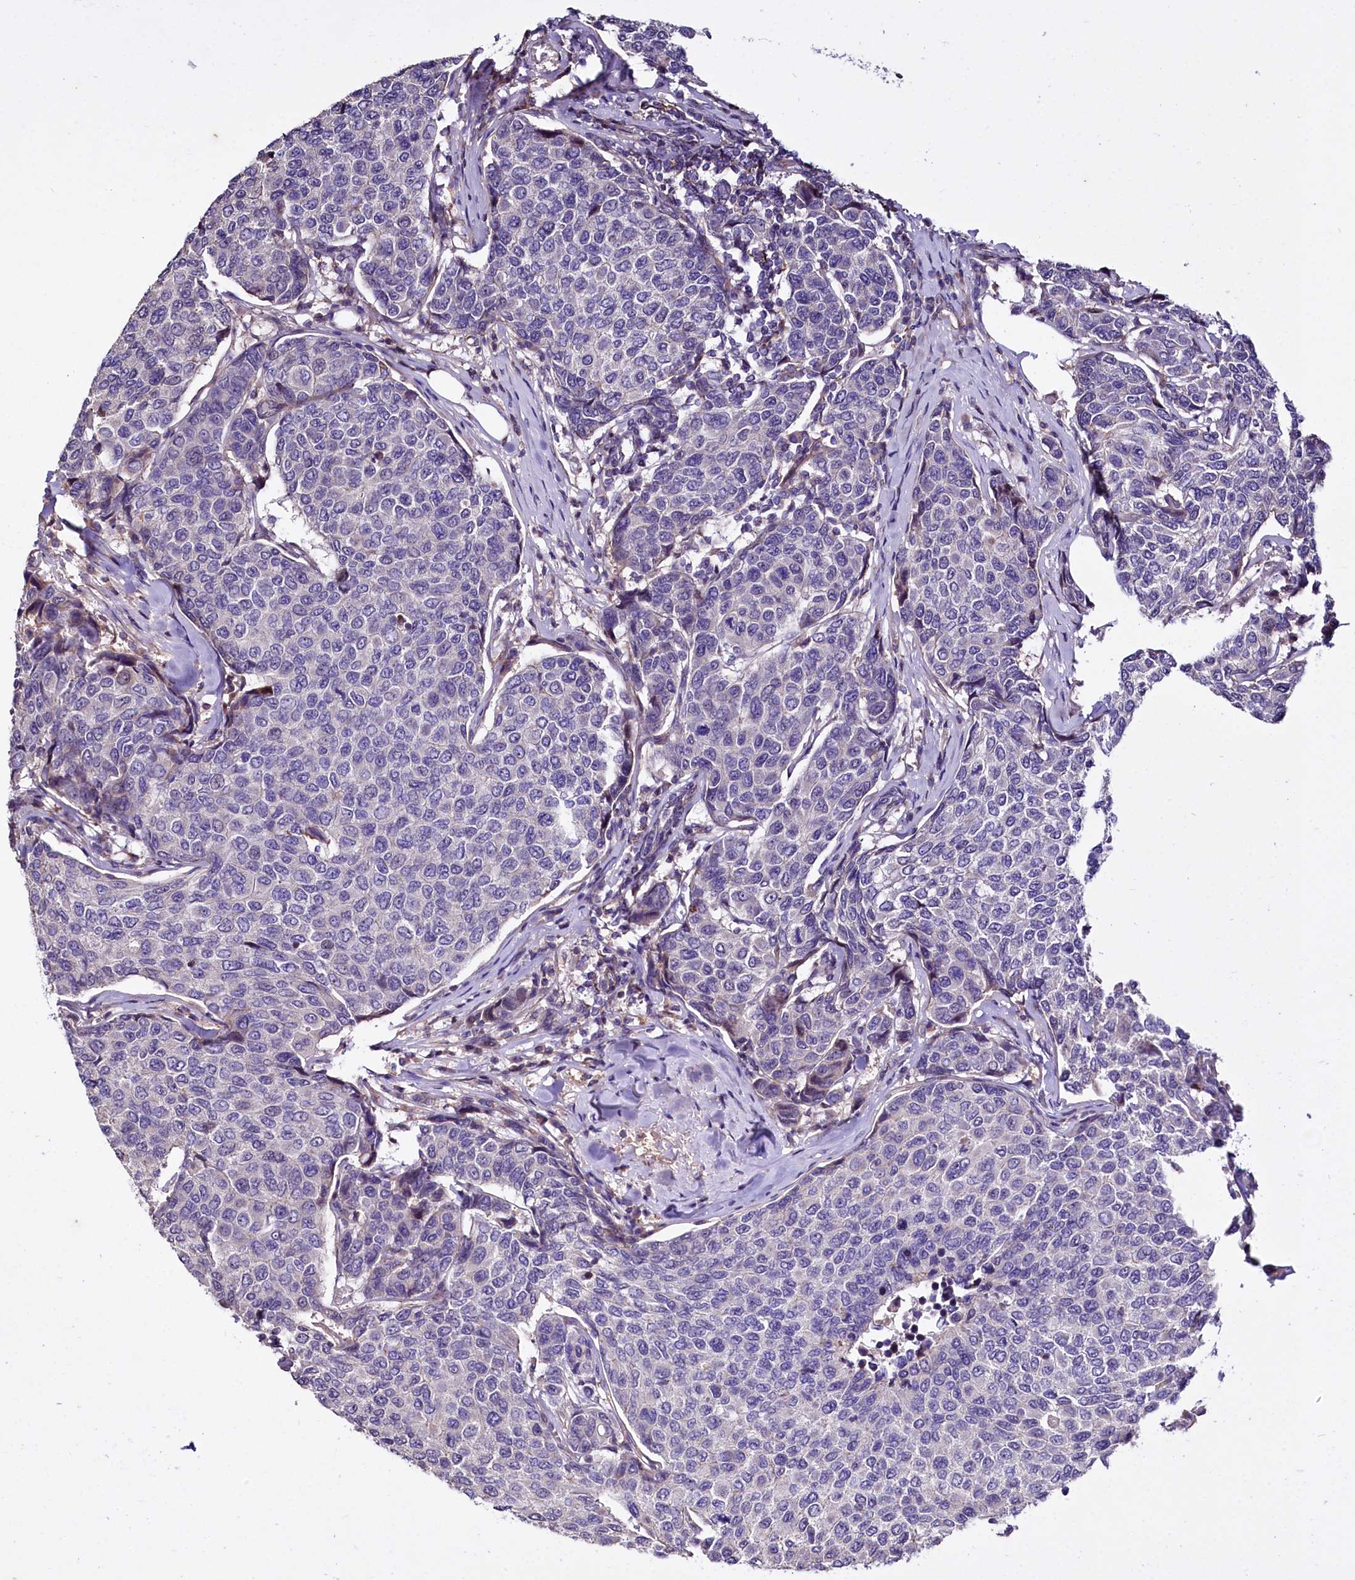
{"staining": {"intensity": "negative", "quantity": "none", "location": "none"}, "tissue": "breast cancer", "cell_type": "Tumor cells", "image_type": "cancer", "snomed": [{"axis": "morphology", "description": "Duct carcinoma"}, {"axis": "topography", "description": "Breast"}], "caption": "Protein analysis of breast cancer displays no significant positivity in tumor cells. (Stains: DAB (3,3'-diaminobenzidine) immunohistochemistry with hematoxylin counter stain, Microscopy: brightfield microscopy at high magnification).", "gene": "RPUSD3", "patient": {"sex": "female", "age": 55}}